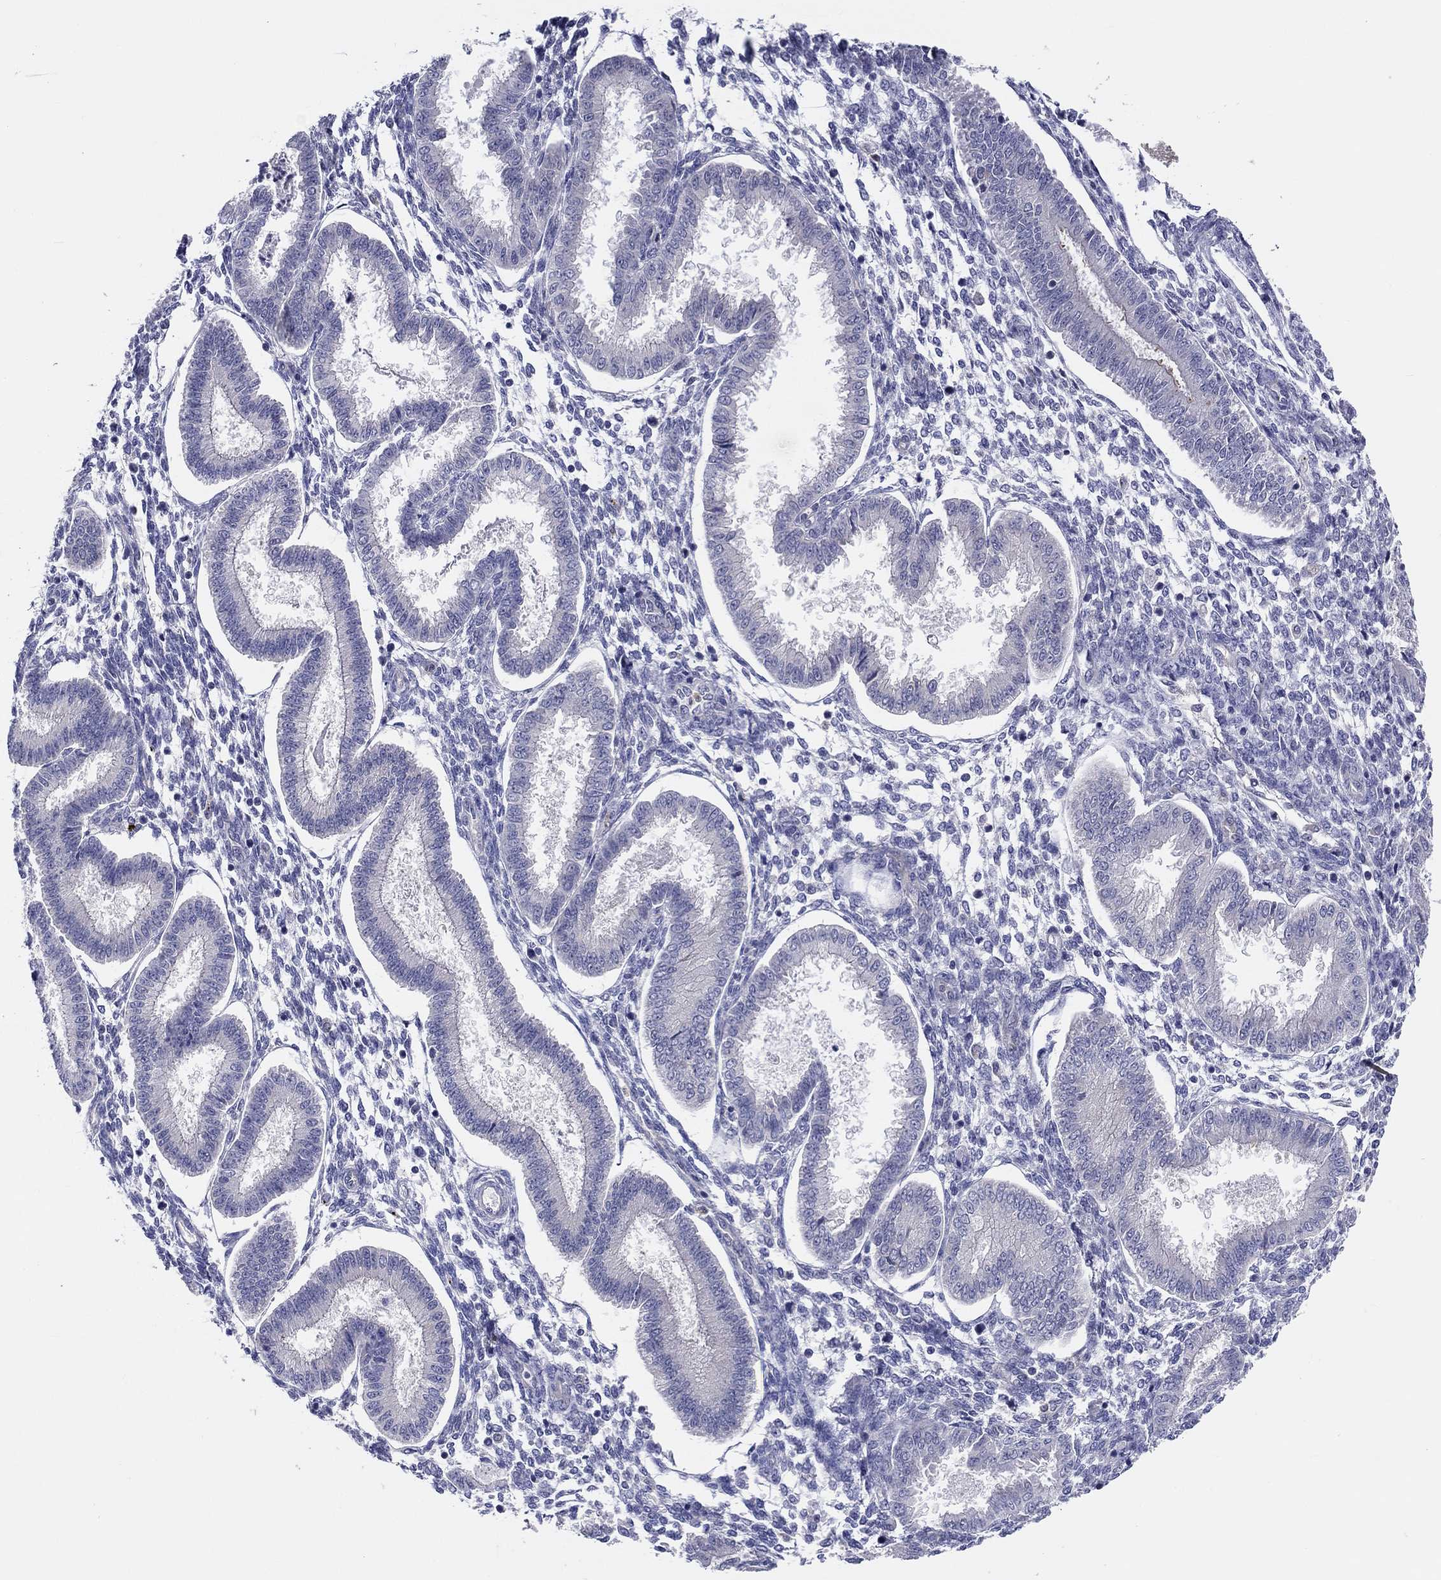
{"staining": {"intensity": "negative", "quantity": "none", "location": "none"}, "tissue": "endometrium", "cell_type": "Cells in endometrial stroma", "image_type": "normal", "snomed": [{"axis": "morphology", "description": "Normal tissue, NOS"}, {"axis": "topography", "description": "Endometrium"}], "caption": "The micrograph shows no staining of cells in endometrial stroma in benign endometrium. (DAB (3,3'-diaminobenzidine) immunohistochemistry visualized using brightfield microscopy, high magnification).", "gene": "ABCG4", "patient": {"sex": "female", "age": 43}}